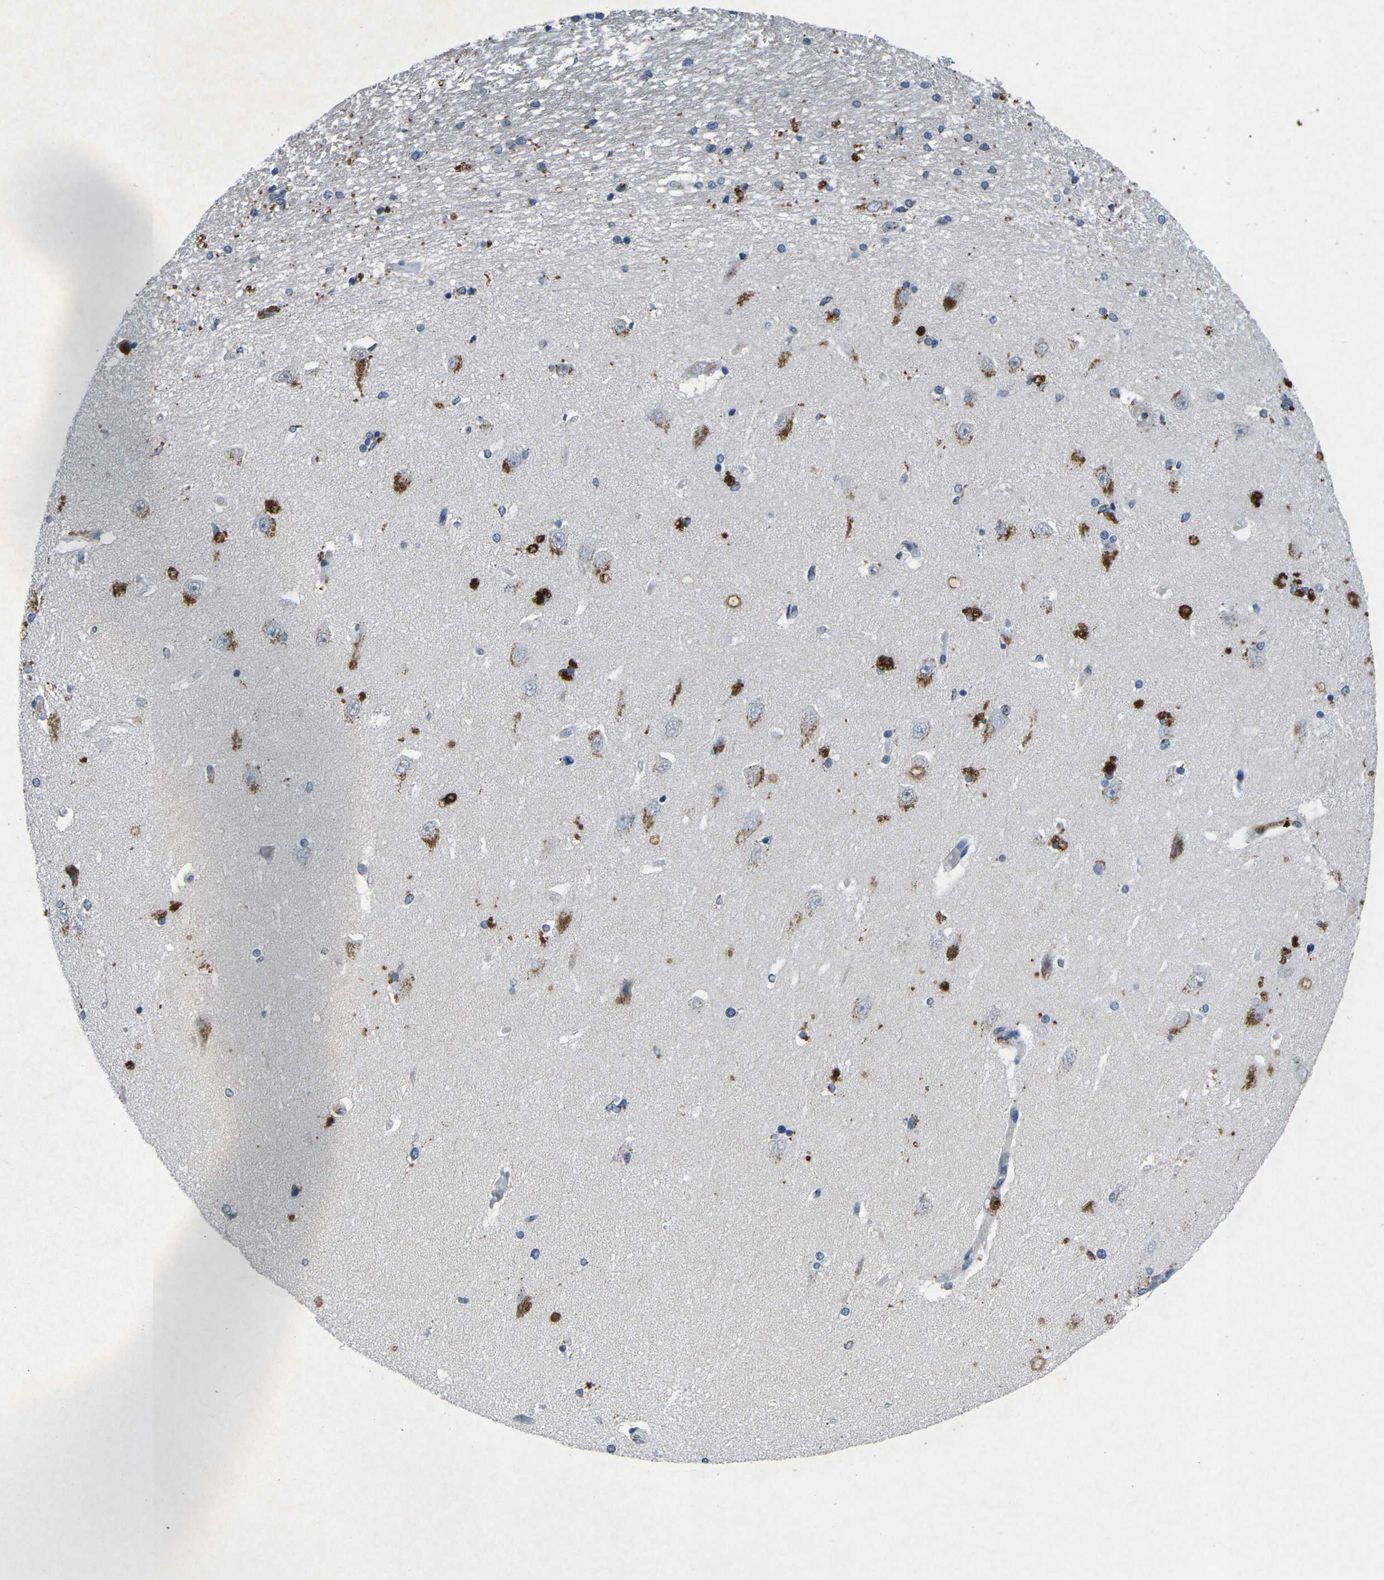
{"staining": {"intensity": "moderate", "quantity": "<25%", "location": "cytoplasmic/membranous"}, "tissue": "hippocampus", "cell_type": "Glial cells", "image_type": "normal", "snomed": [{"axis": "morphology", "description": "Normal tissue, NOS"}, {"axis": "topography", "description": "Hippocampus"}], "caption": "Brown immunohistochemical staining in benign human hippocampus reveals moderate cytoplasmic/membranous staining in about <25% of glial cells. (DAB IHC, brown staining for protein, blue staining for nuclei).", "gene": "PLG", "patient": {"sex": "female", "age": 54}}